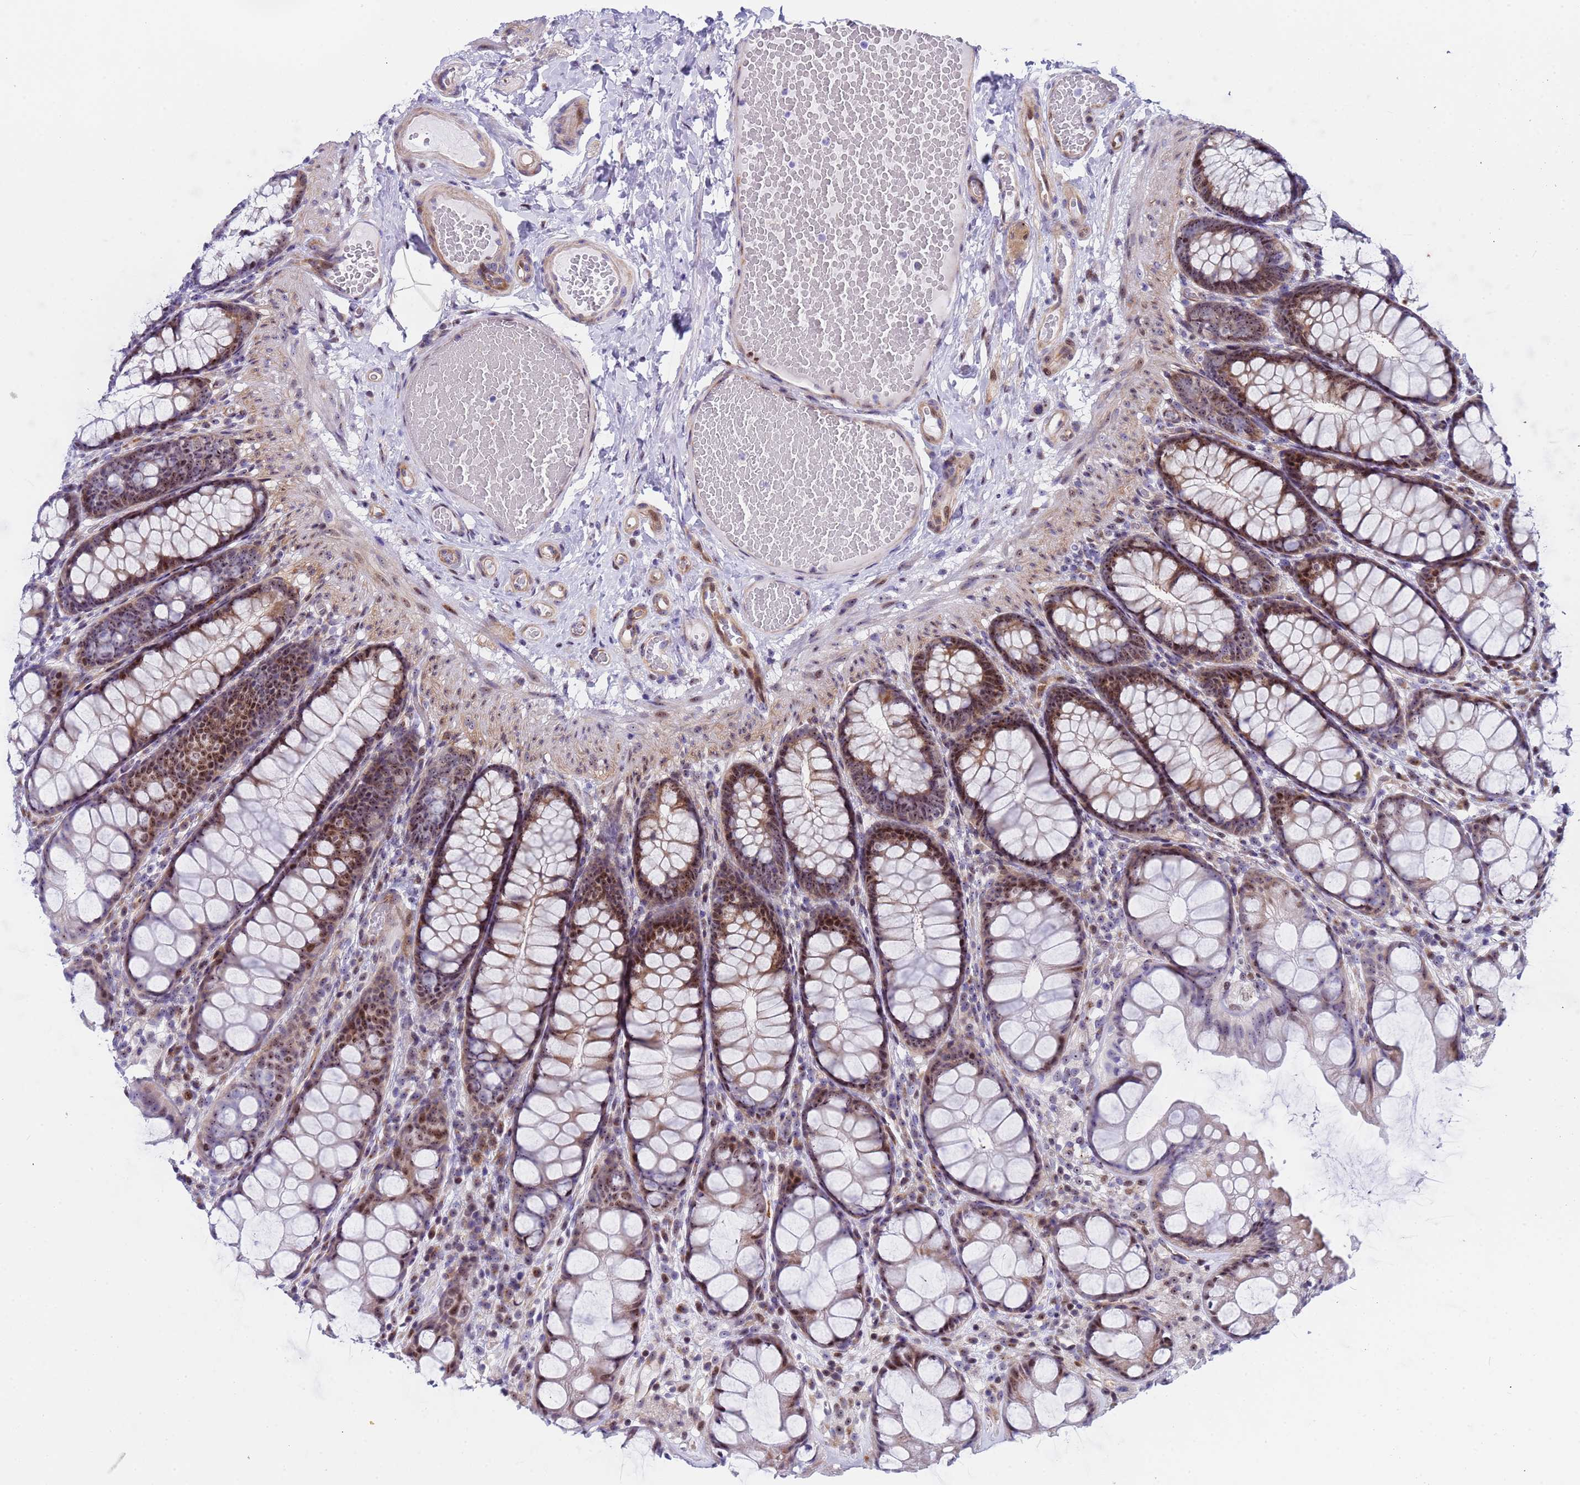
{"staining": {"intensity": "moderate", "quantity": "25%-75%", "location": "cytoplasmic/membranous,nuclear"}, "tissue": "colon", "cell_type": "Endothelial cells", "image_type": "normal", "snomed": [{"axis": "morphology", "description": "Normal tissue, NOS"}, {"axis": "topography", "description": "Colon"}], "caption": "Immunohistochemistry image of unremarkable colon: human colon stained using immunohistochemistry exhibits medium levels of moderate protein expression localized specifically in the cytoplasmic/membranous,nuclear of endothelial cells, appearing as a cytoplasmic/membranous,nuclear brown color.", "gene": "POP5", "patient": {"sex": "male", "age": 47}}